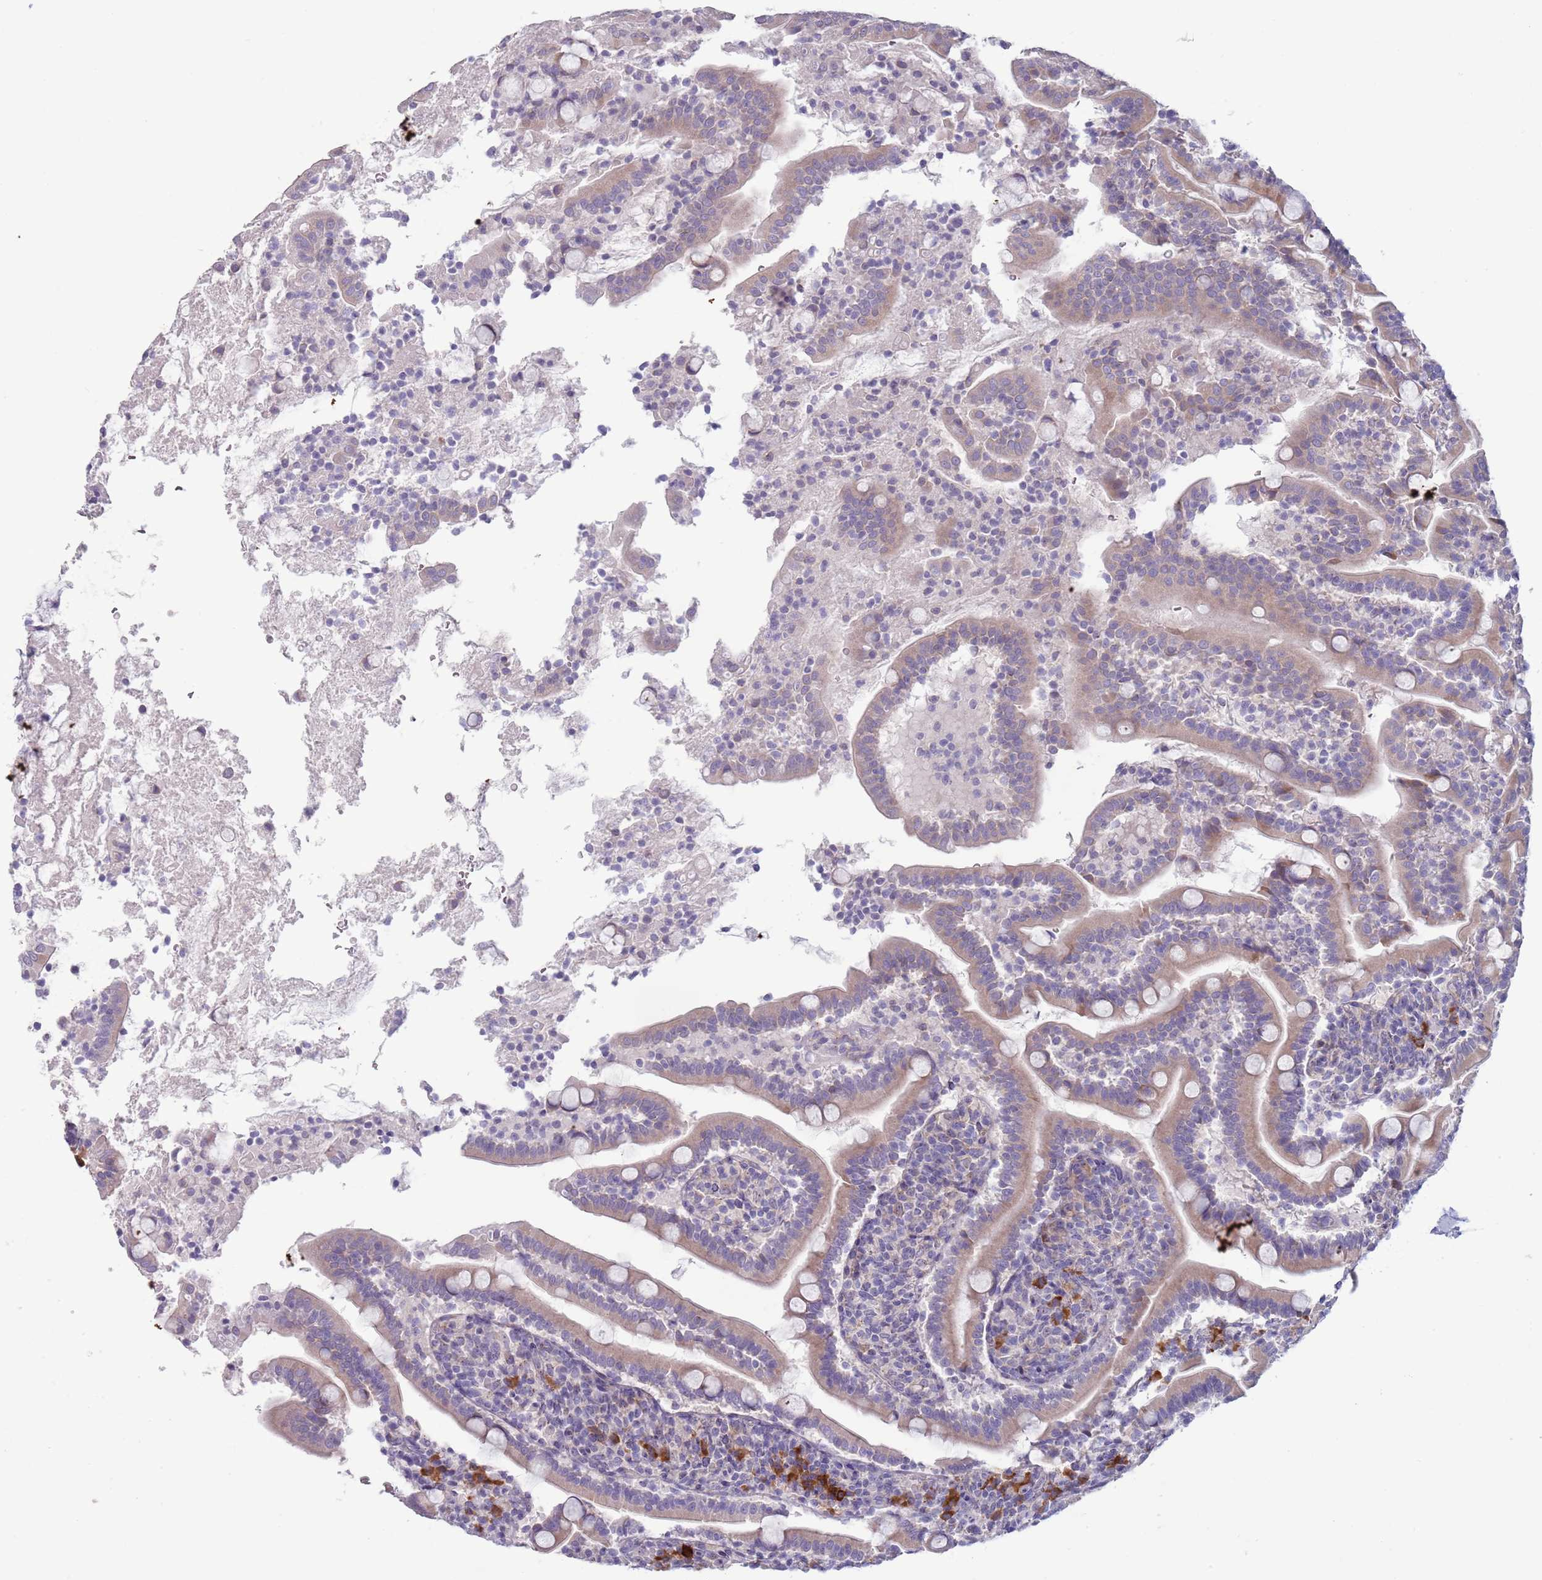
{"staining": {"intensity": "moderate", "quantity": ">75%", "location": "cytoplasmic/membranous"}, "tissue": "duodenum", "cell_type": "Glandular cells", "image_type": "normal", "snomed": [{"axis": "morphology", "description": "Normal tissue, NOS"}, {"axis": "topography", "description": "Duodenum"}], "caption": "A micrograph of duodenum stained for a protein exhibits moderate cytoplasmic/membranous brown staining in glandular cells. (DAB (3,3'-diaminobenzidine) IHC, brown staining for protein, blue staining for nuclei).", "gene": "LTB", "patient": {"sex": "male", "age": 35}}